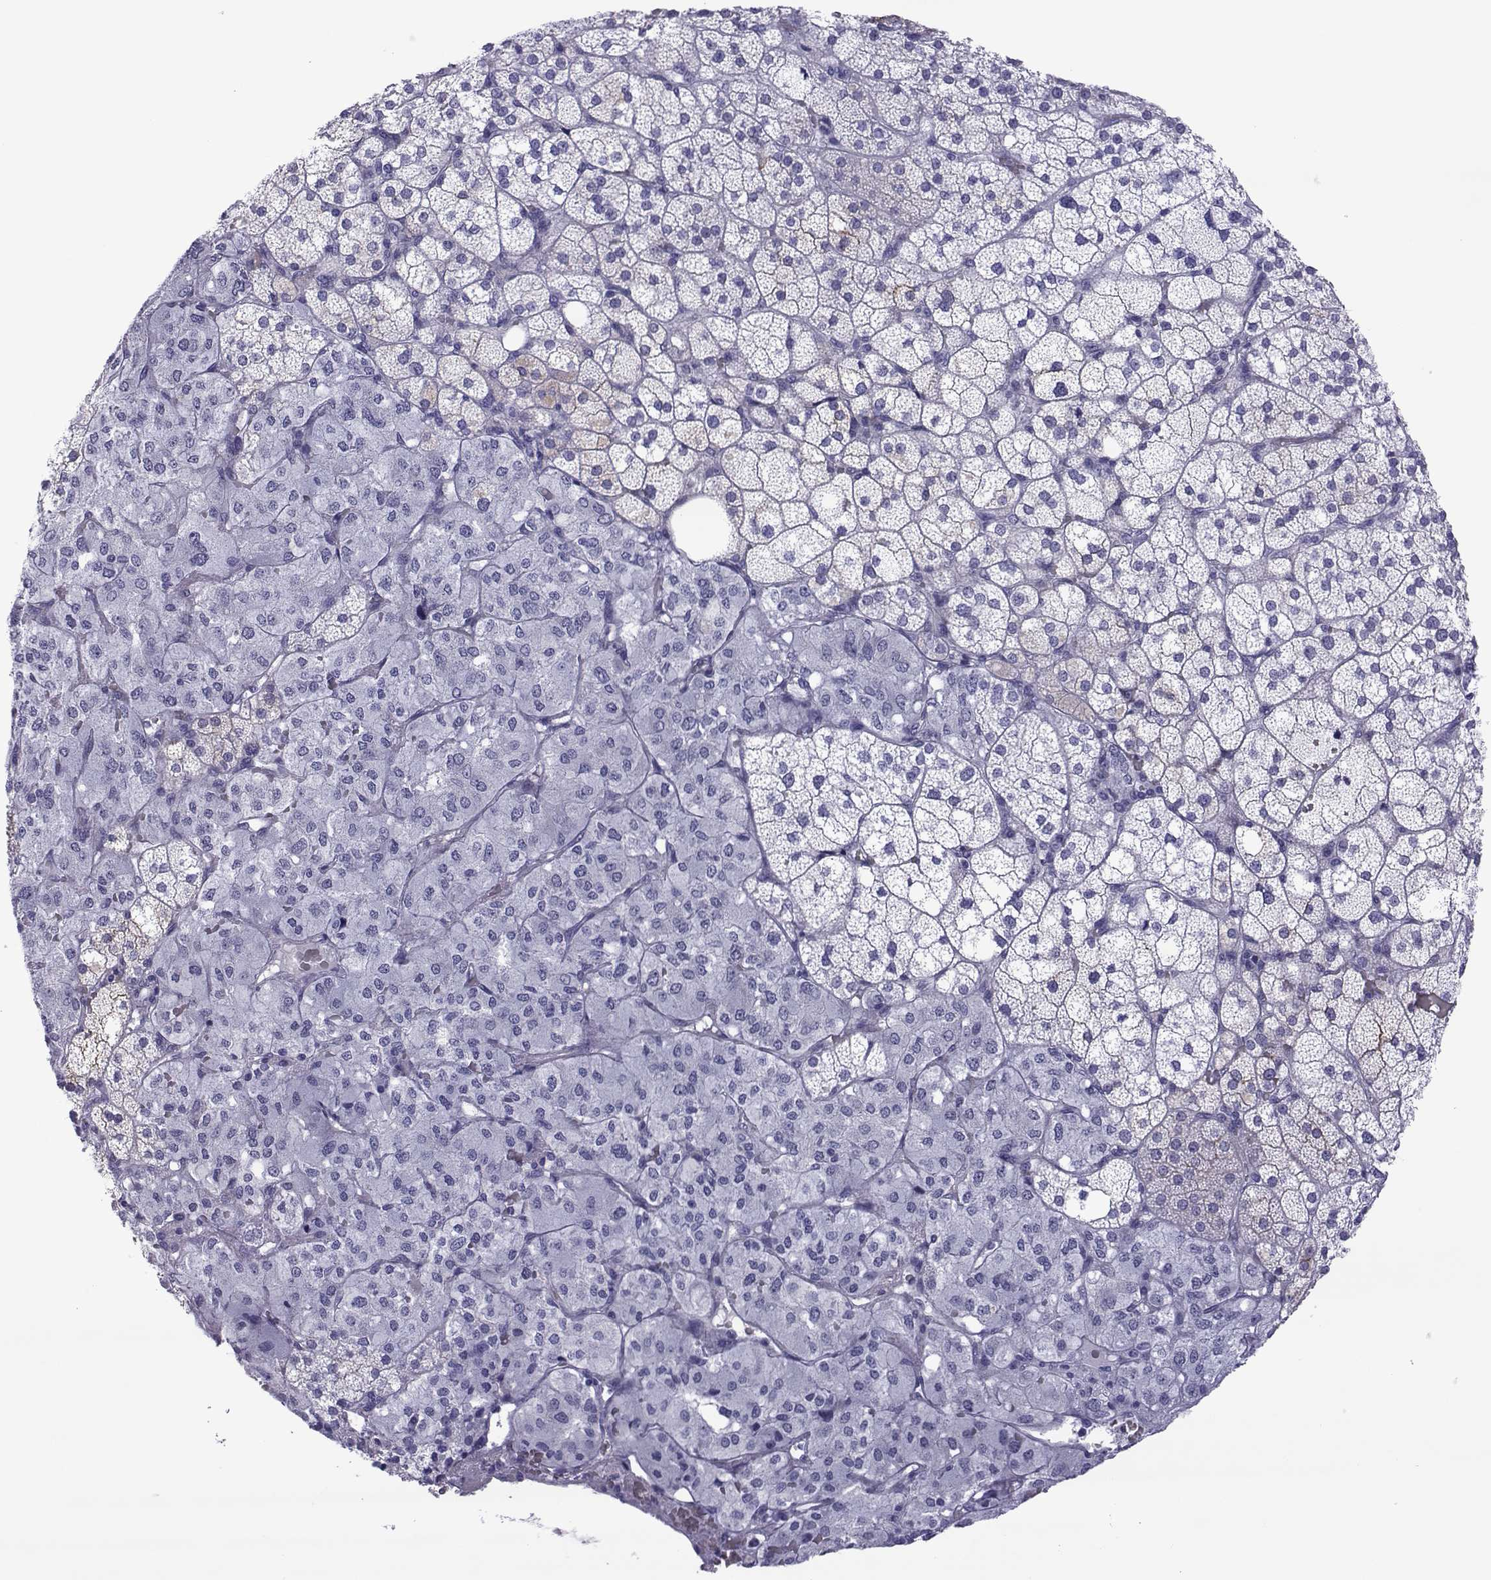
{"staining": {"intensity": "negative", "quantity": "none", "location": "none"}, "tissue": "adrenal gland", "cell_type": "Glandular cells", "image_type": "normal", "snomed": [{"axis": "morphology", "description": "Normal tissue, NOS"}, {"axis": "topography", "description": "Adrenal gland"}], "caption": "DAB immunohistochemical staining of unremarkable human adrenal gland displays no significant positivity in glandular cells.", "gene": "SPANXA1", "patient": {"sex": "male", "age": 53}}